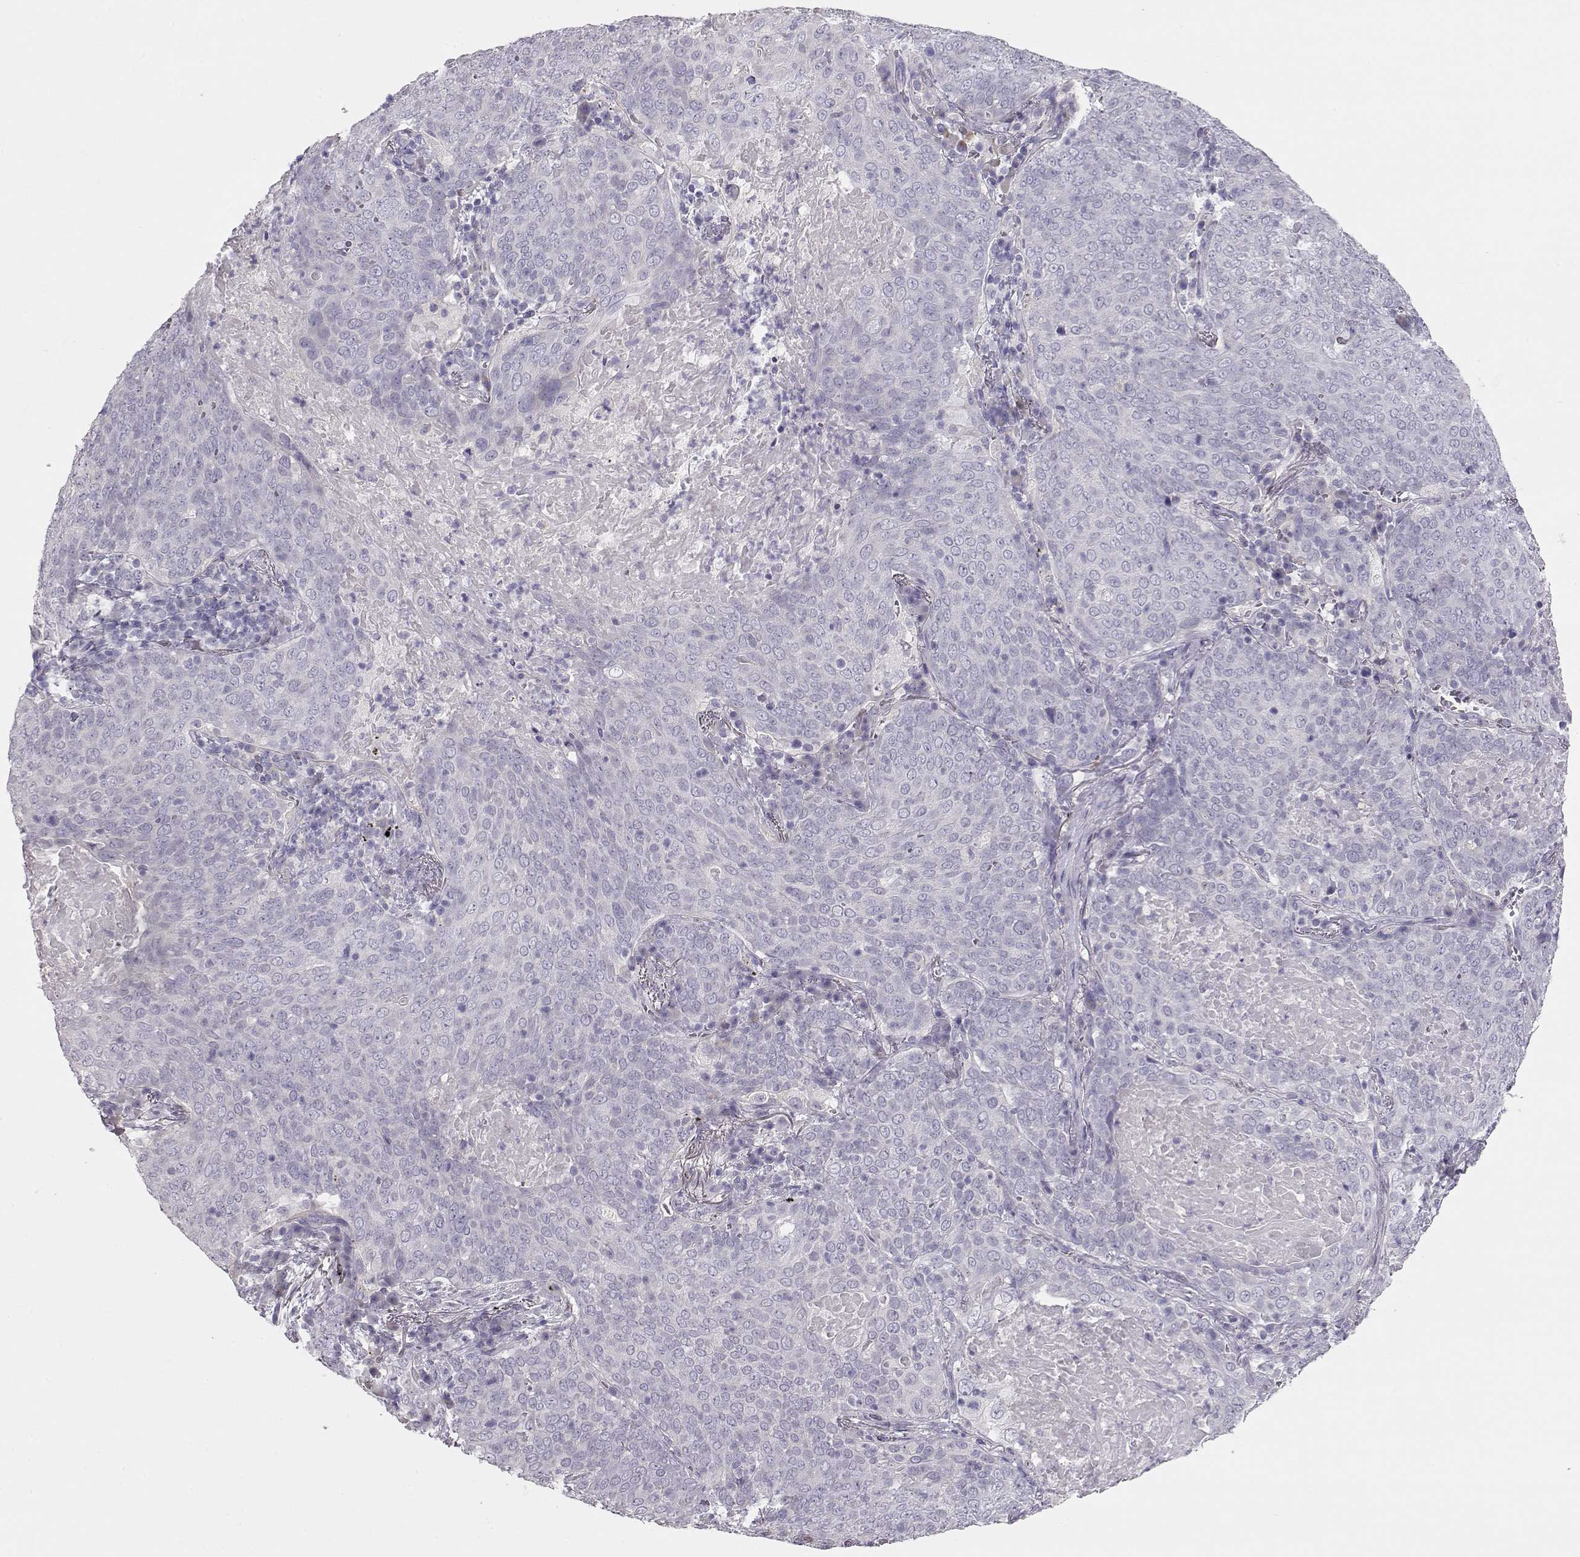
{"staining": {"intensity": "negative", "quantity": "none", "location": "none"}, "tissue": "lung cancer", "cell_type": "Tumor cells", "image_type": "cancer", "snomed": [{"axis": "morphology", "description": "Squamous cell carcinoma, NOS"}, {"axis": "topography", "description": "Lung"}], "caption": "An image of squamous cell carcinoma (lung) stained for a protein displays no brown staining in tumor cells.", "gene": "GLIPR1L2", "patient": {"sex": "male", "age": 82}}